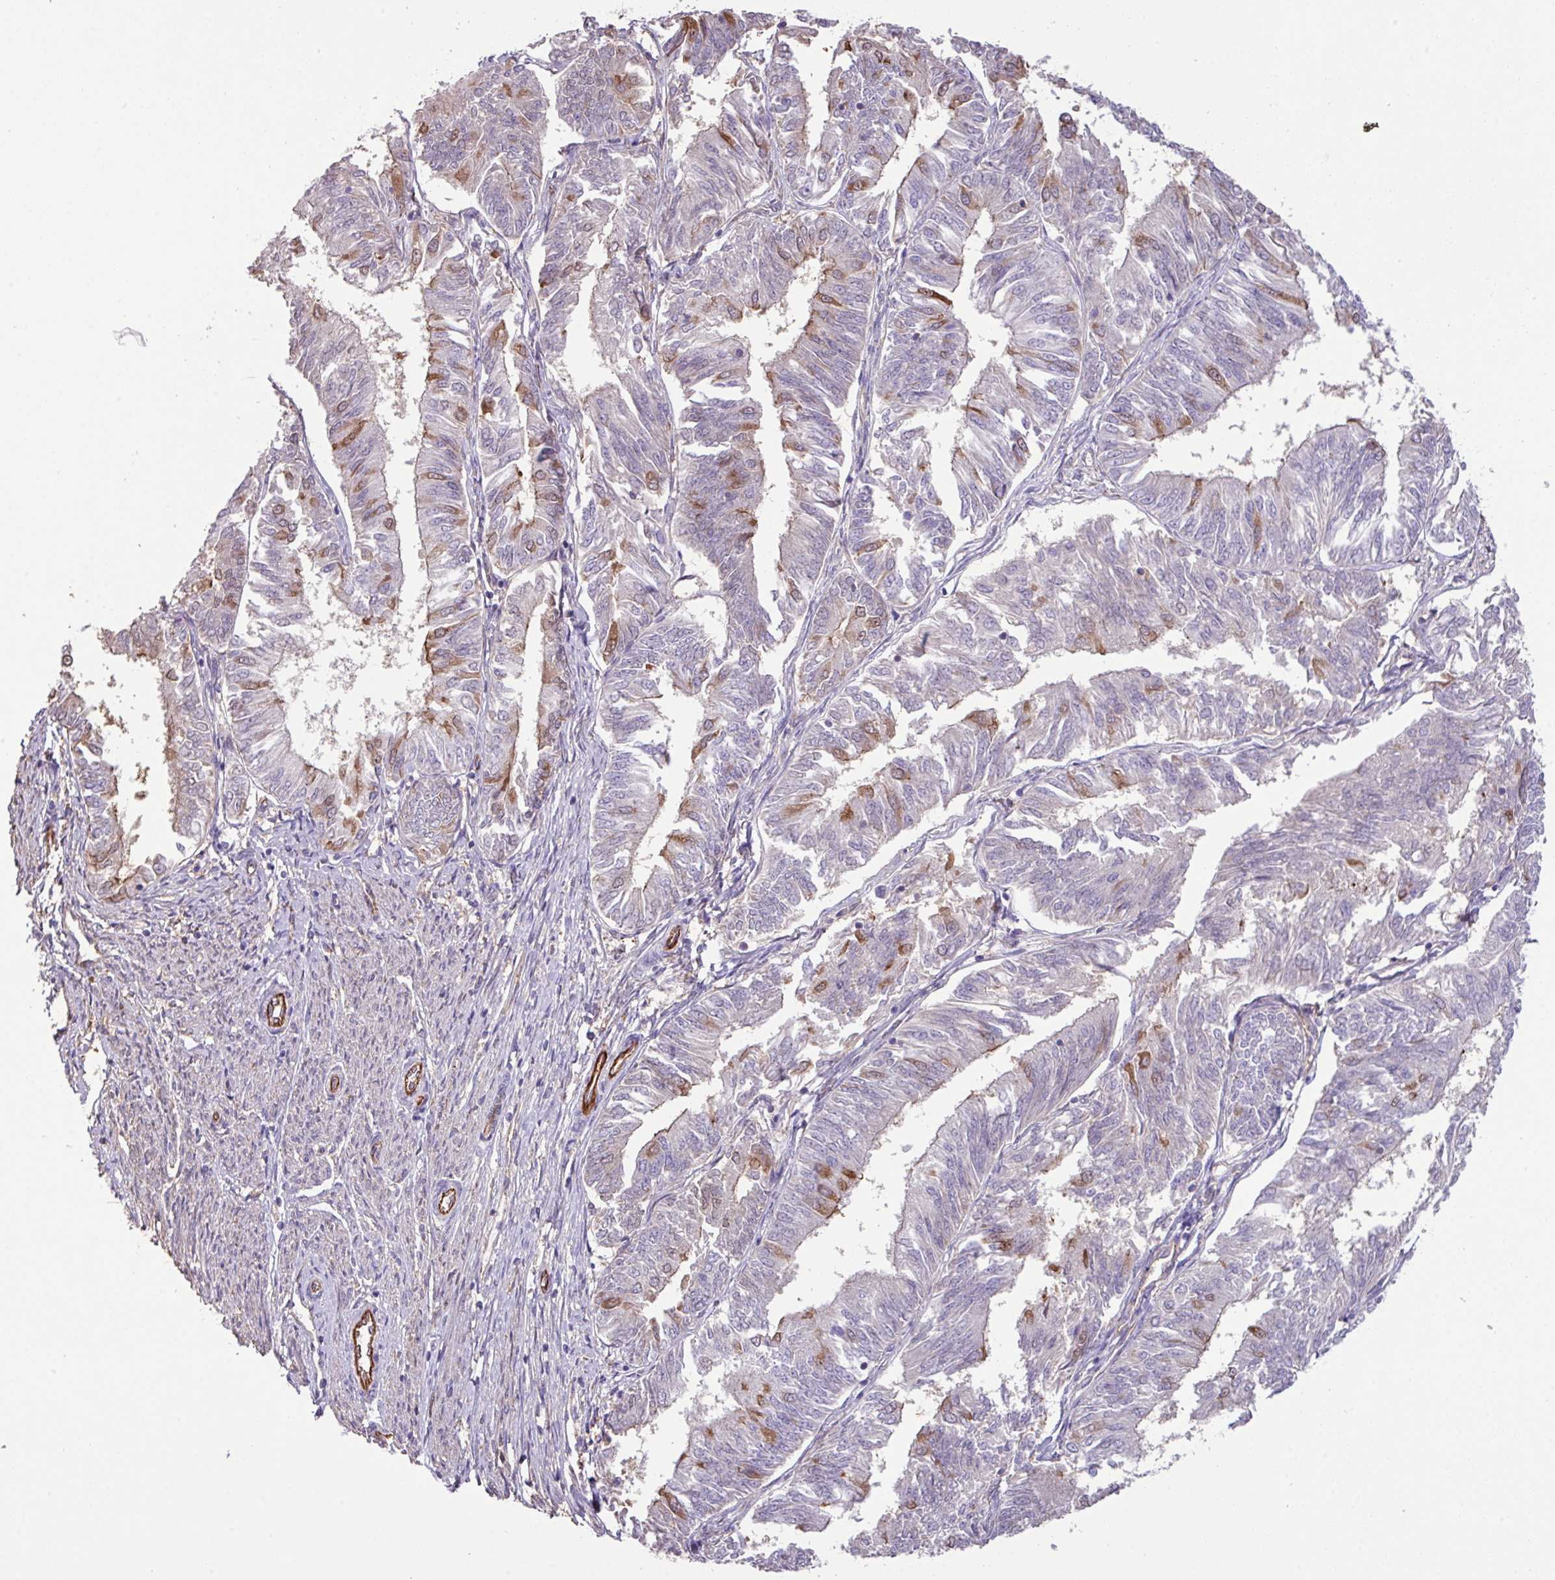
{"staining": {"intensity": "moderate", "quantity": "<25%", "location": "cytoplasmic/membranous"}, "tissue": "endometrial cancer", "cell_type": "Tumor cells", "image_type": "cancer", "snomed": [{"axis": "morphology", "description": "Adenocarcinoma, NOS"}, {"axis": "topography", "description": "Endometrium"}], "caption": "DAB immunohistochemical staining of endometrial cancer (adenocarcinoma) exhibits moderate cytoplasmic/membranous protein staining in approximately <25% of tumor cells. (DAB (3,3'-diaminobenzidine) IHC, brown staining for protein, blue staining for nuclei).", "gene": "LRRC53", "patient": {"sex": "female", "age": 58}}